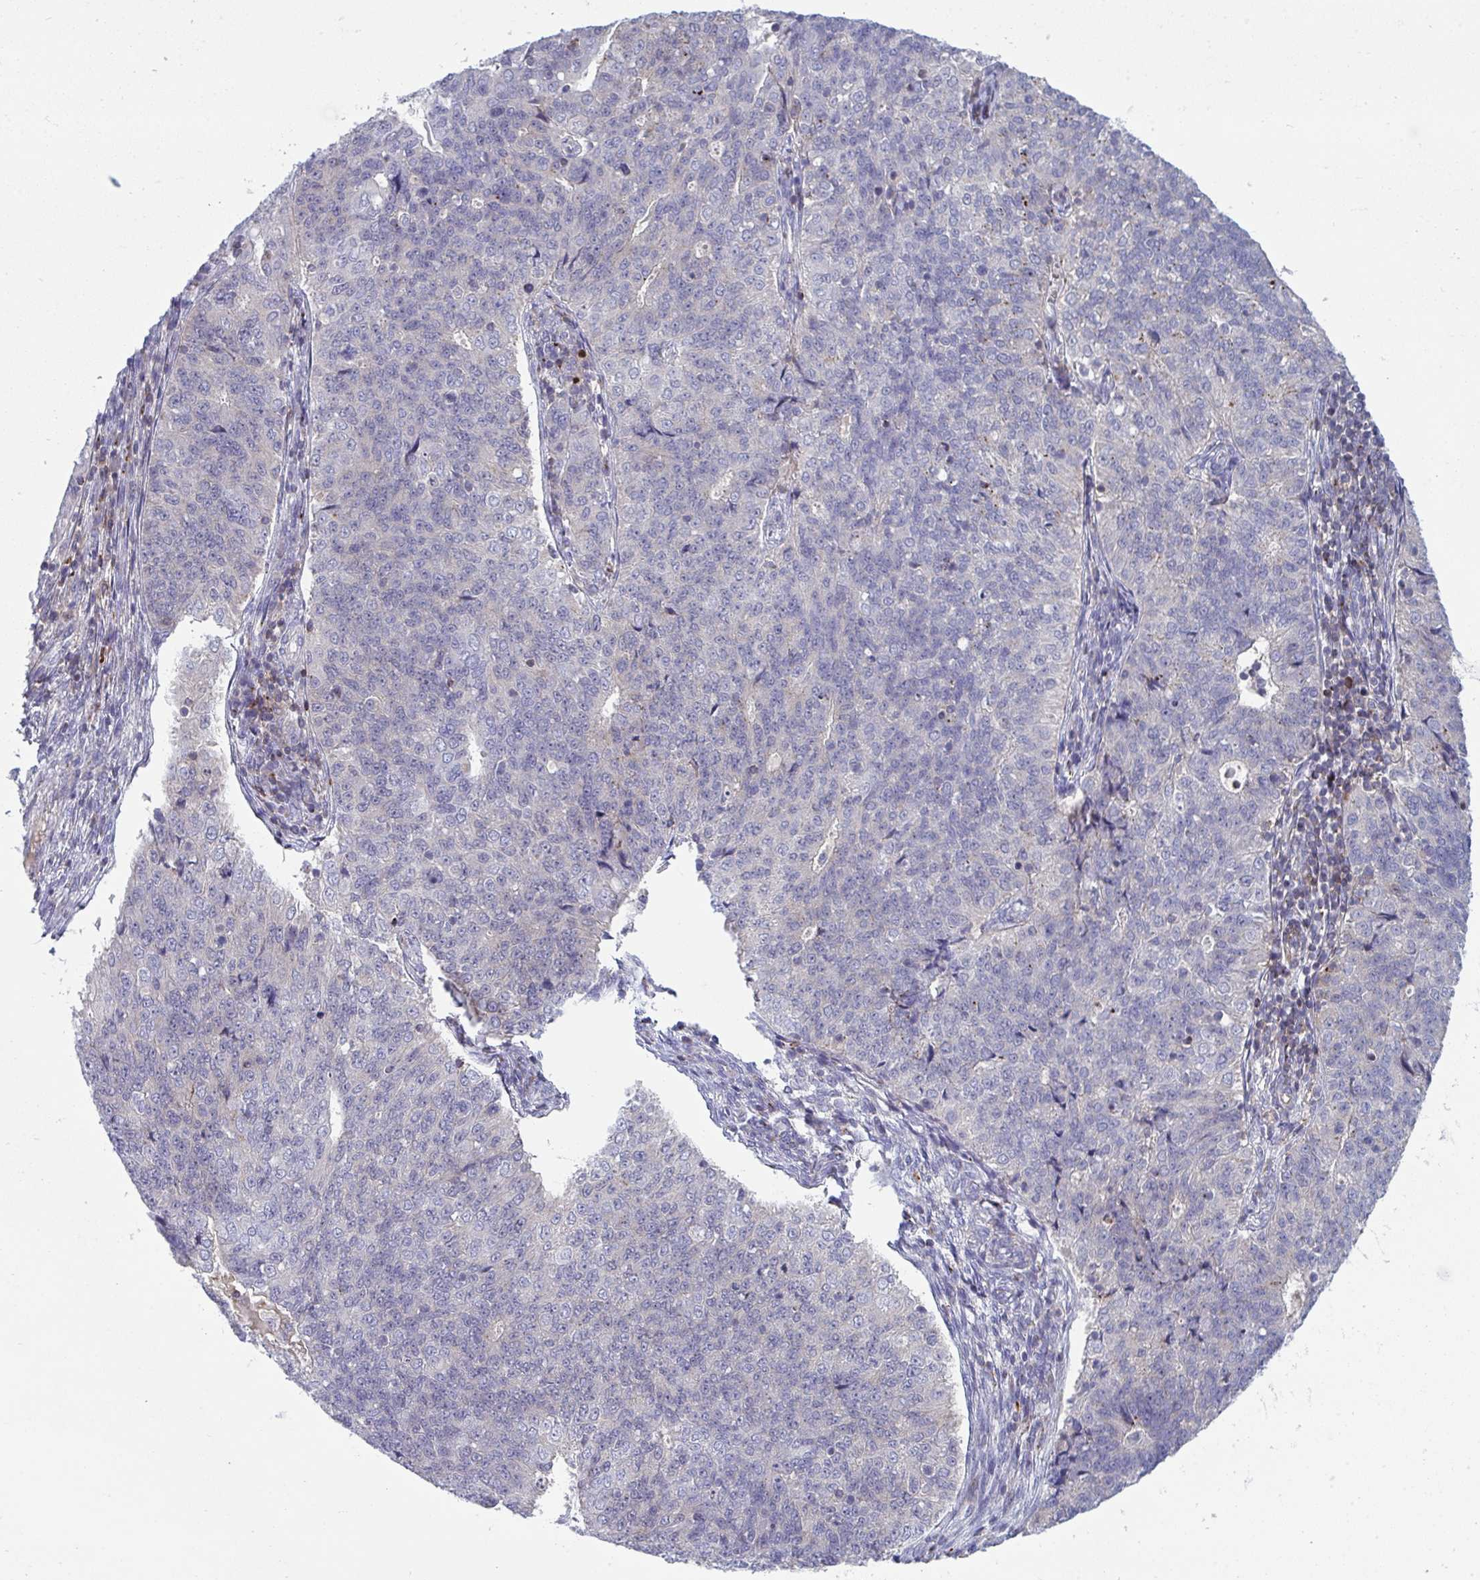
{"staining": {"intensity": "negative", "quantity": "none", "location": "none"}, "tissue": "endometrial cancer", "cell_type": "Tumor cells", "image_type": "cancer", "snomed": [{"axis": "morphology", "description": "Adenocarcinoma, NOS"}, {"axis": "topography", "description": "Endometrium"}], "caption": "IHC image of human endometrial adenocarcinoma stained for a protein (brown), which demonstrates no expression in tumor cells.", "gene": "AOC2", "patient": {"sex": "female", "age": 43}}